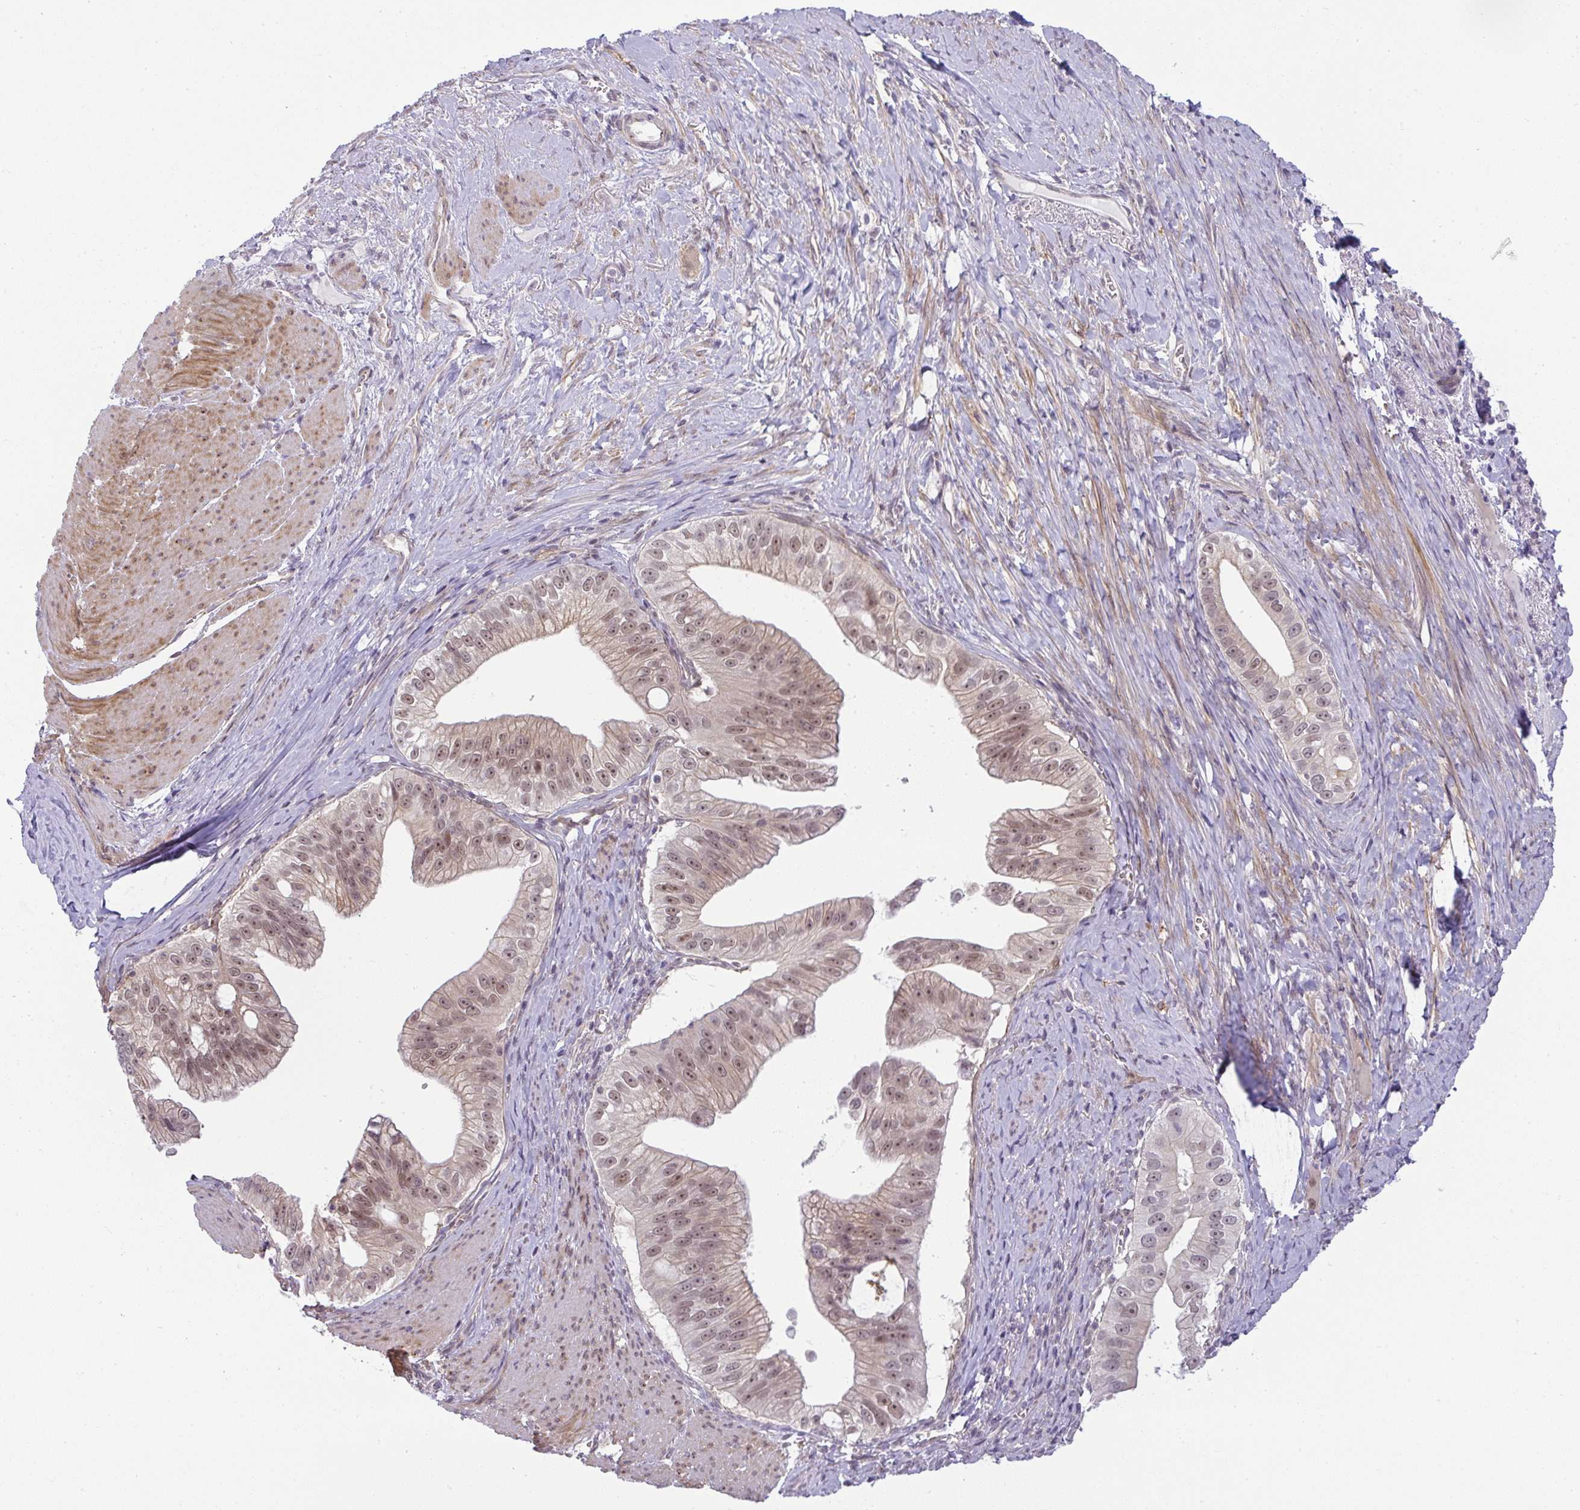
{"staining": {"intensity": "moderate", "quantity": "25%-75%", "location": "cytoplasmic/membranous,nuclear"}, "tissue": "pancreatic cancer", "cell_type": "Tumor cells", "image_type": "cancer", "snomed": [{"axis": "morphology", "description": "Adenocarcinoma, NOS"}, {"axis": "topography", "description": "Pancreas"}], "caption": "Protein expression analysis of pancreatic cancer demonstrates moderate cytoplasmic/membranous and nuclear expression in about 25%-75% of tumor cells. (Stains: DAB in brown, nuclei in blue, Microscopy: brightfield microscopy at high magnification).", "gene": "DZIP1", "patient": {"sex": "male", "age": 70}}